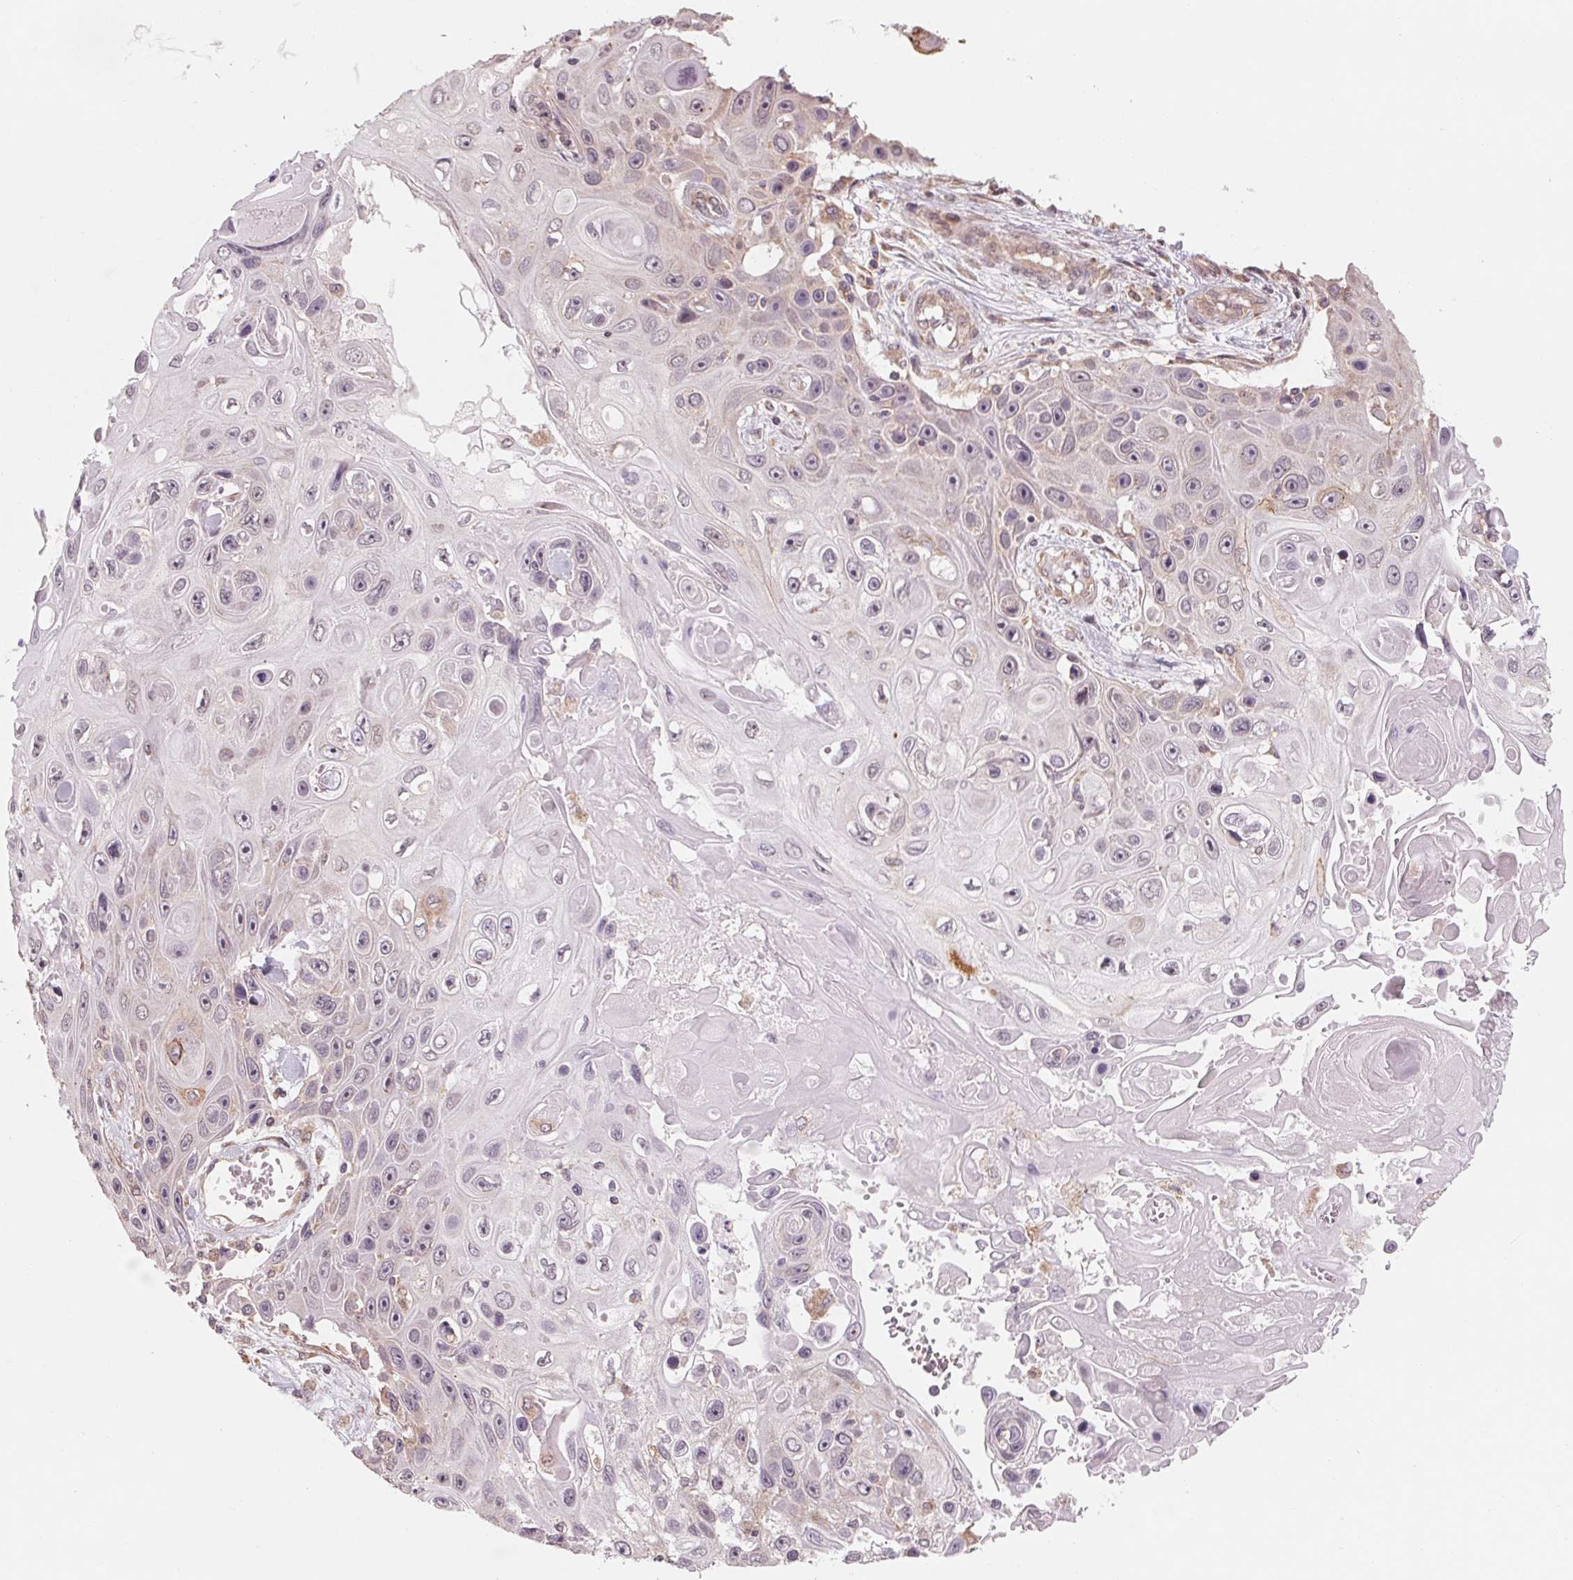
{"staining": {"intensity": "moderate", "quantity": "<25%", "location": "cytoplasmic/membranous"}, "tissue": "skin cancer", "cell_type": "Tumor cells", "image_type": "cancer", "snomed": [{"axis": "morphology", "description": "Squamous cell carcinoma, NOS"}, {"axis": "topography", "description": "Skin"}], "caption": "The photomicrograph displays staining of skin cancer (squamous cell carcinoma), revealing moderate cytoplasmic/membranous protein staining (brown color) within tumor cells.", "gene": "GIGYF2", "patient": {"sex": "male", "age": 82}}